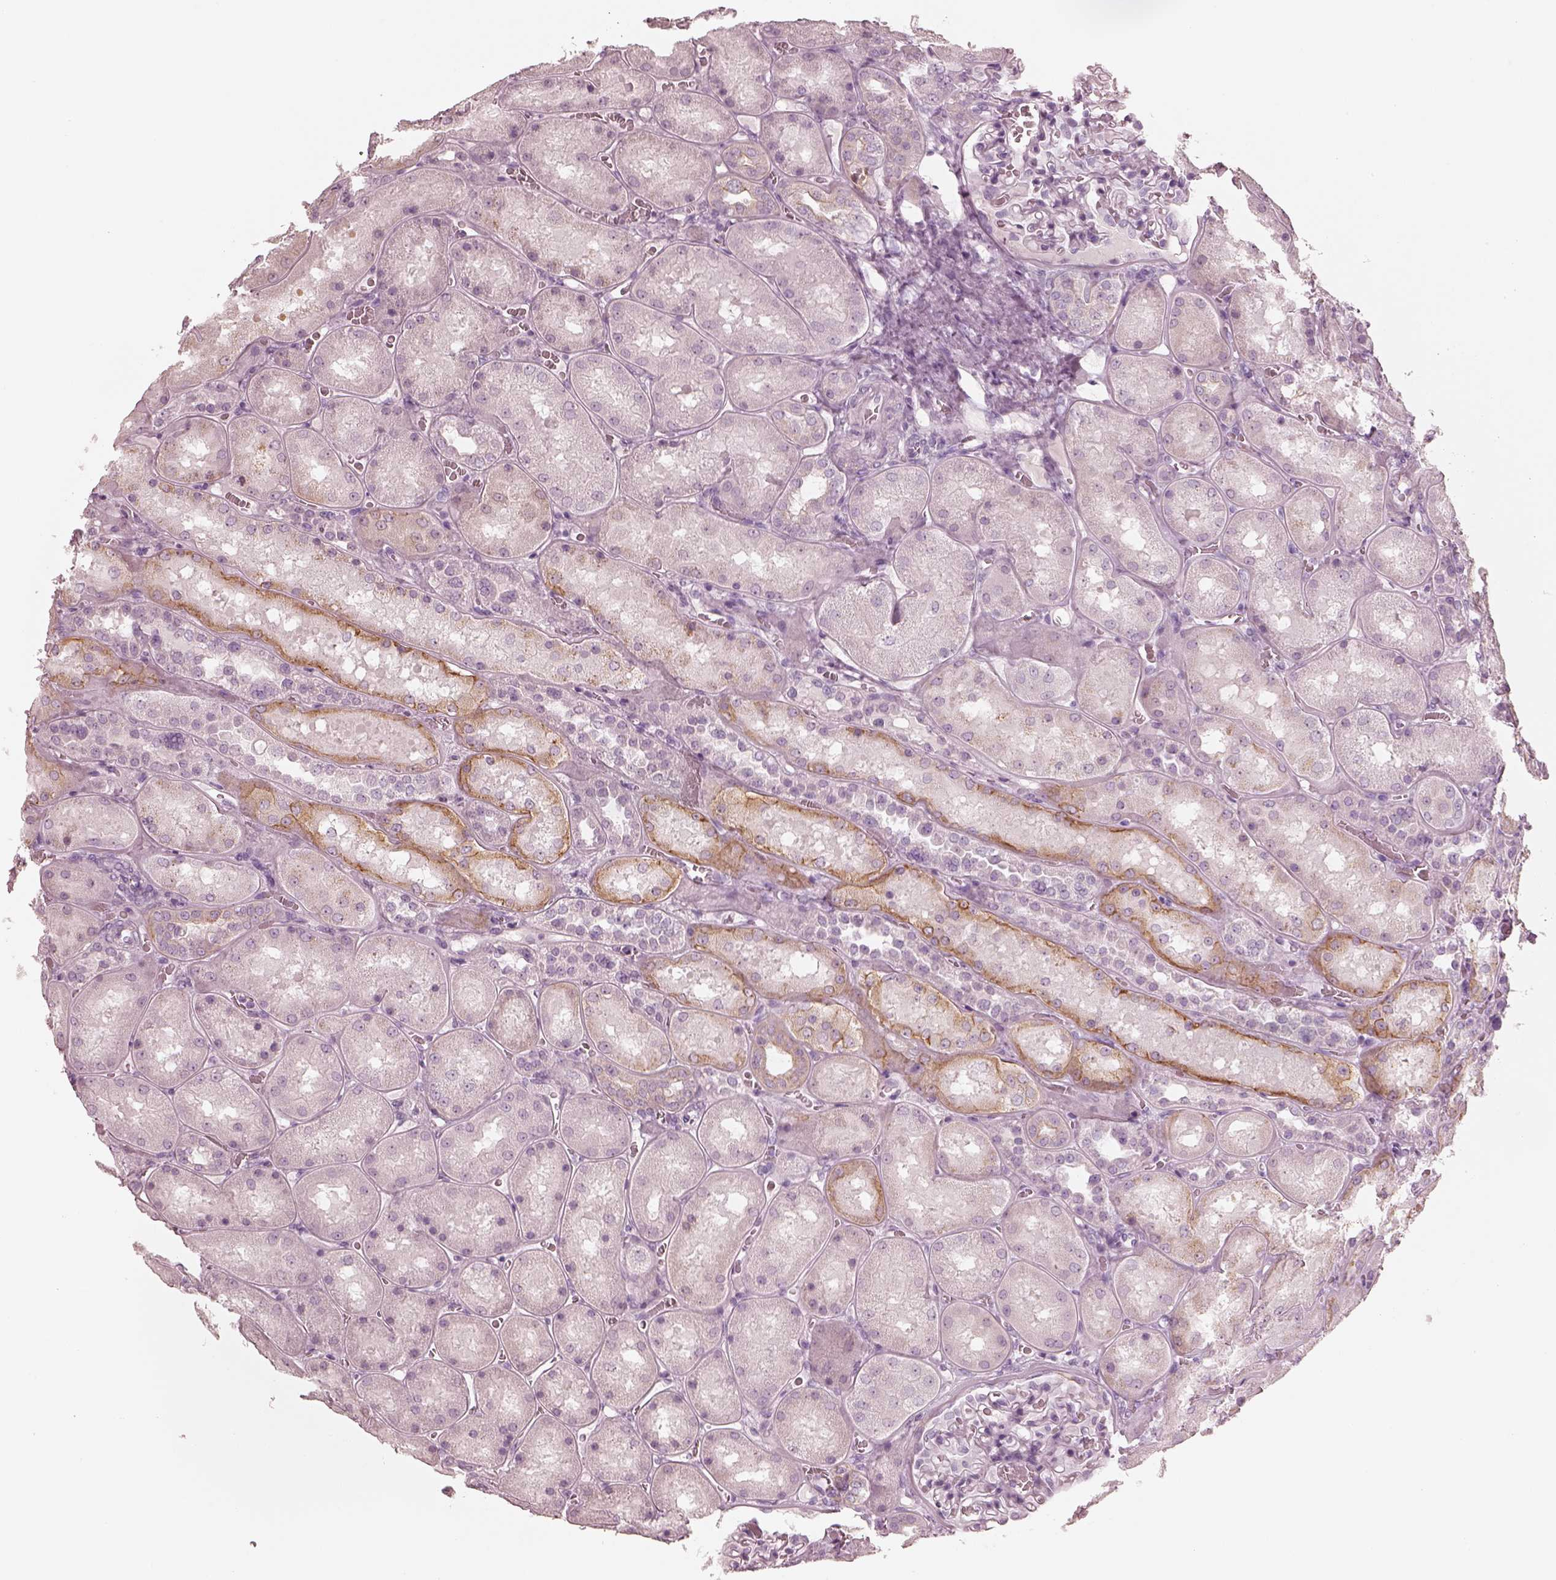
{"staining": {"intensity": "negative", "quantity": "none", "location": "none"}, "tissue": "kidney", "cell_type": "Cells in glomeruli", "image_type": "normal", "snomed": [{"axis": "morphology", "description": "Normal tissue, NOS"}, {"axis": "topography", "description": "Kidney"}], "caption": "Immunohistochemistry (IHC) of benign kidney displays no positivity in cells in glomeruli.", "gene": "PON3", "patient": {"sex": "male", "age": 73}}